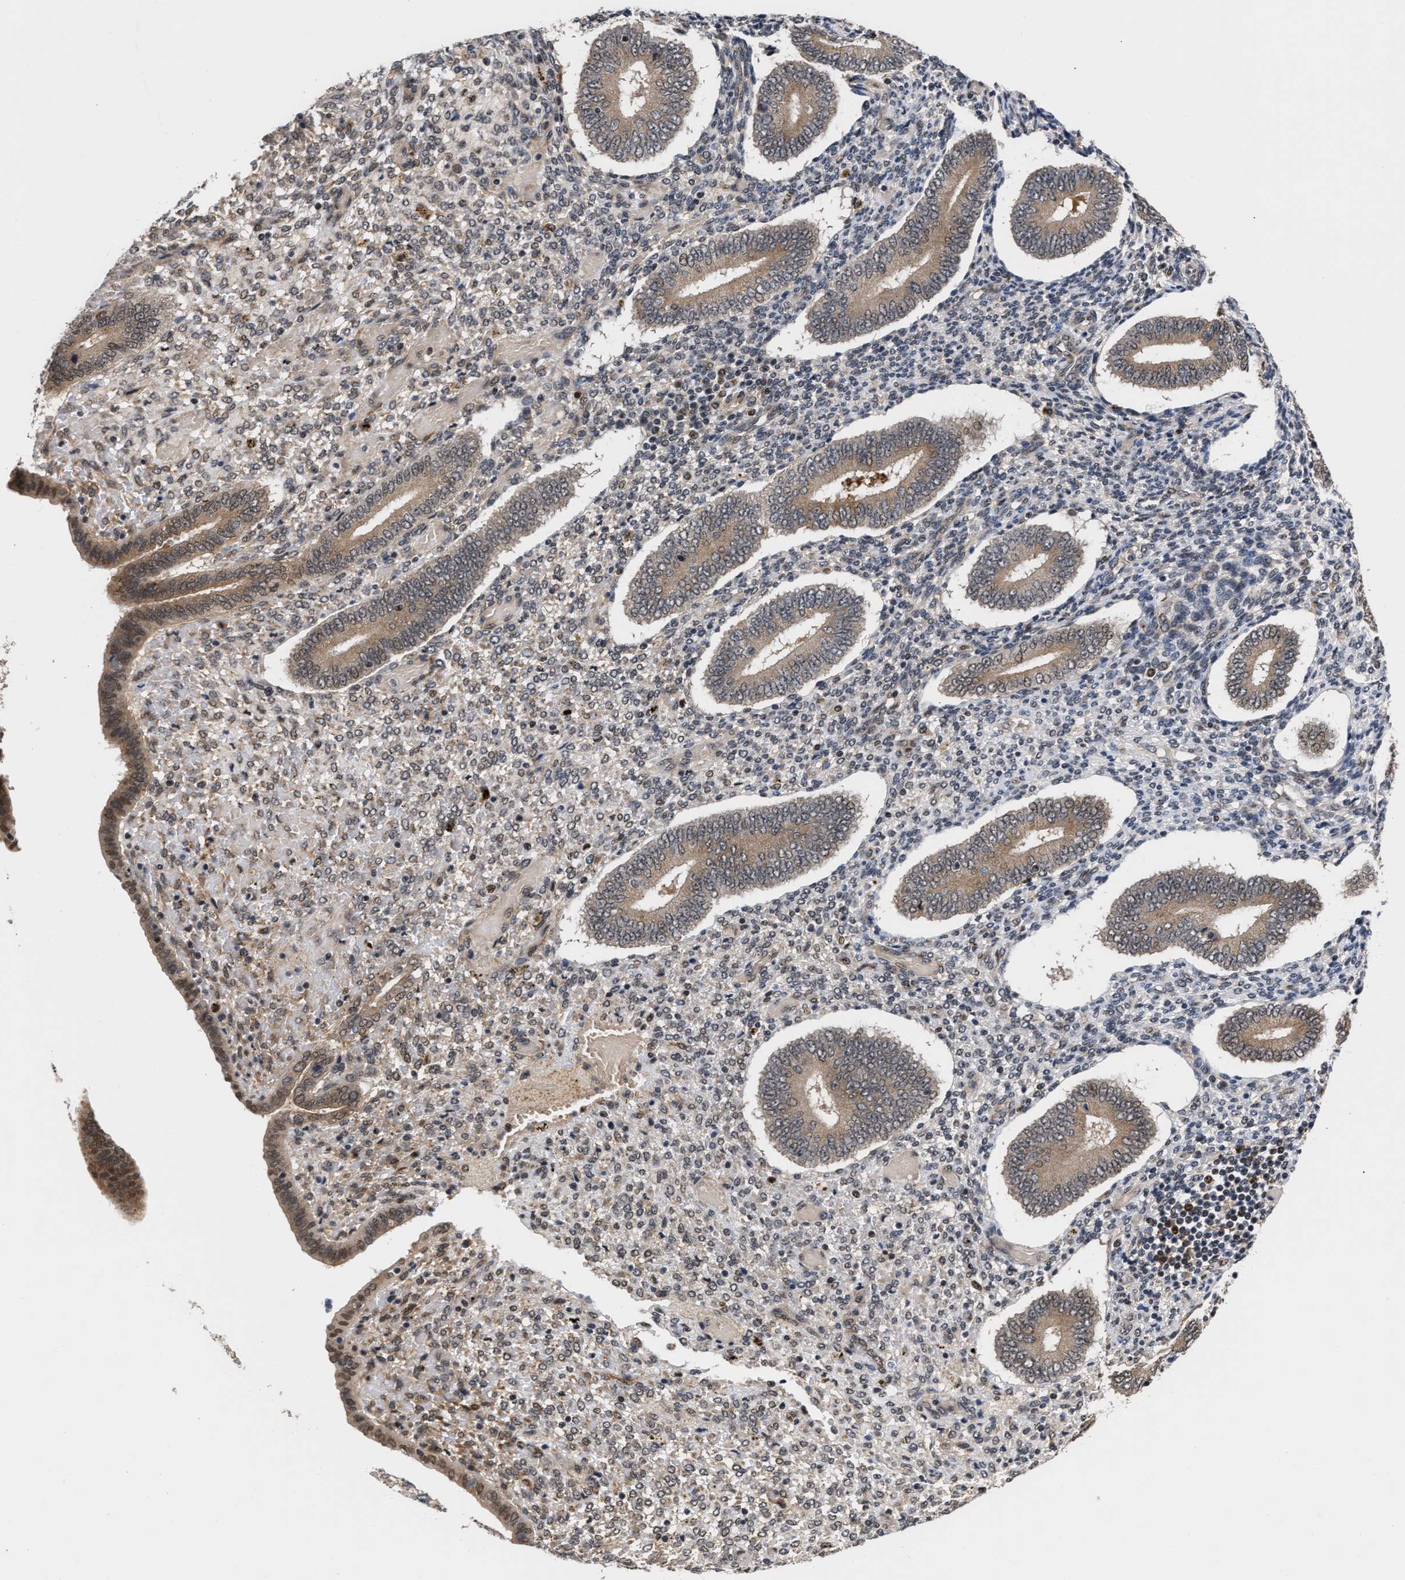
{"staining": {"intensity": "weak", "quantity": "<25%", "location": "cytoplasmic/membranous"}, "tissue": "endometrium", "cell_type": "Cells in endometrial stroma", "image_type": "normal", "snomed": [{"axis": "morphology", "description": "Normal tissue, NOS"}, {"axis": "topography", "description": "Endometrium"}], "caption": "The image demonstrates no significant expression in cells in endometrial stroma of endometrium. (DAB (3,3'-diaminobenzidine) IHC, high magnification).", "gene": "CLIP2", "patient": {"sex": "female", "age": 42}}